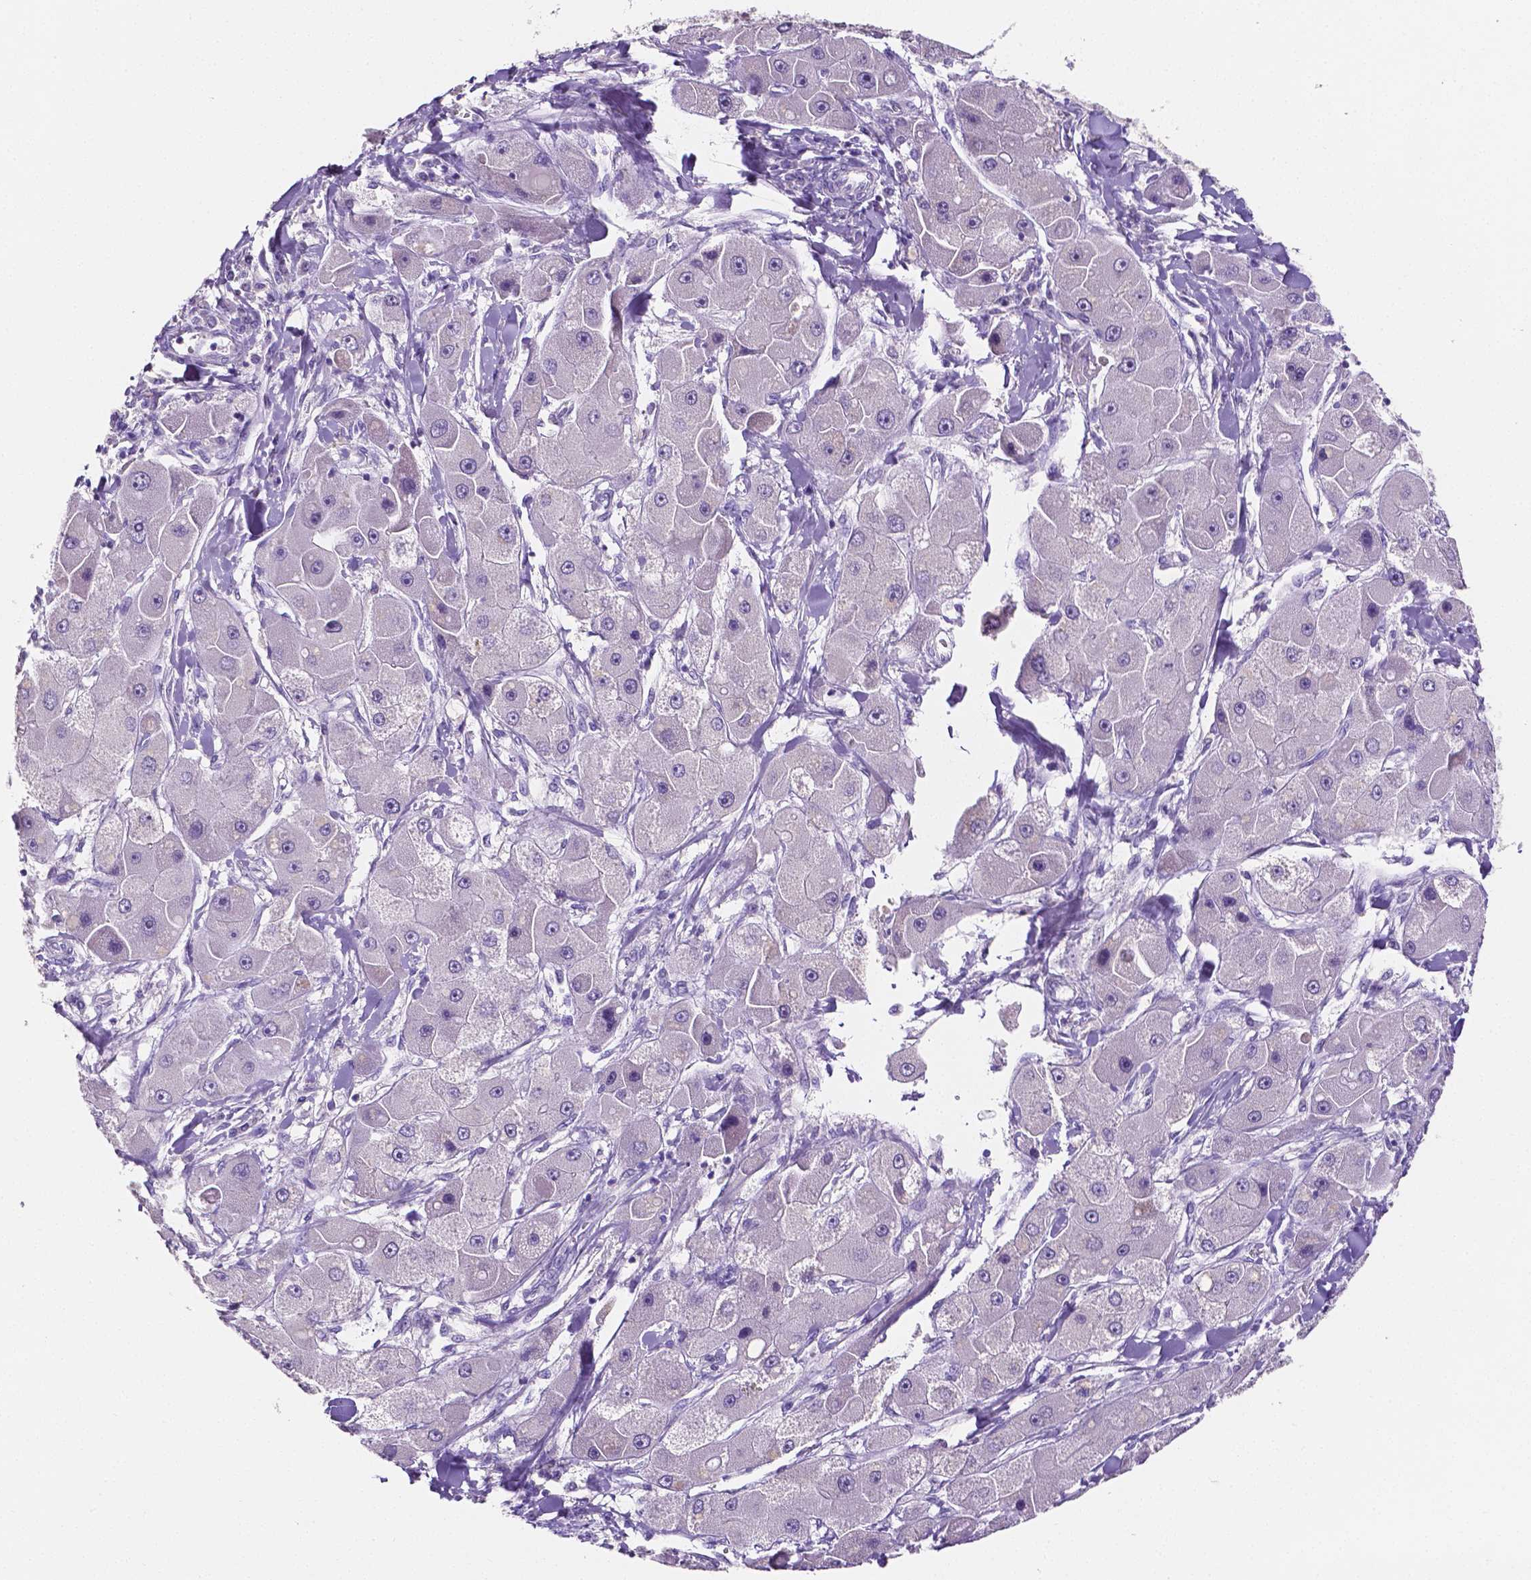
{"staining": {"intensity": "negative", "quantity": "none", "location": "none"}, "tissue": "liver cancer", "cell_type": "Tumor cells", "image_type": "cancer", "snomed": [{"axis": "morphology", "description": "Carcinoma, Hepatocellular, NOS"}, {"axis": "topography", "description": "Liver"}], "caption": "The histopathology image reveals no staining of tumor cells in hepatocellular carcinoma (liver). The staining was performed using DAB (3,3'-diaminobenzidine) to visualize the protein expression in brown, while the nuclei were stained in blue with hematoxylin (Magnification: 20x).", "gene": "SLC22A2", "patient": {"sex": "male", "age": 24}}